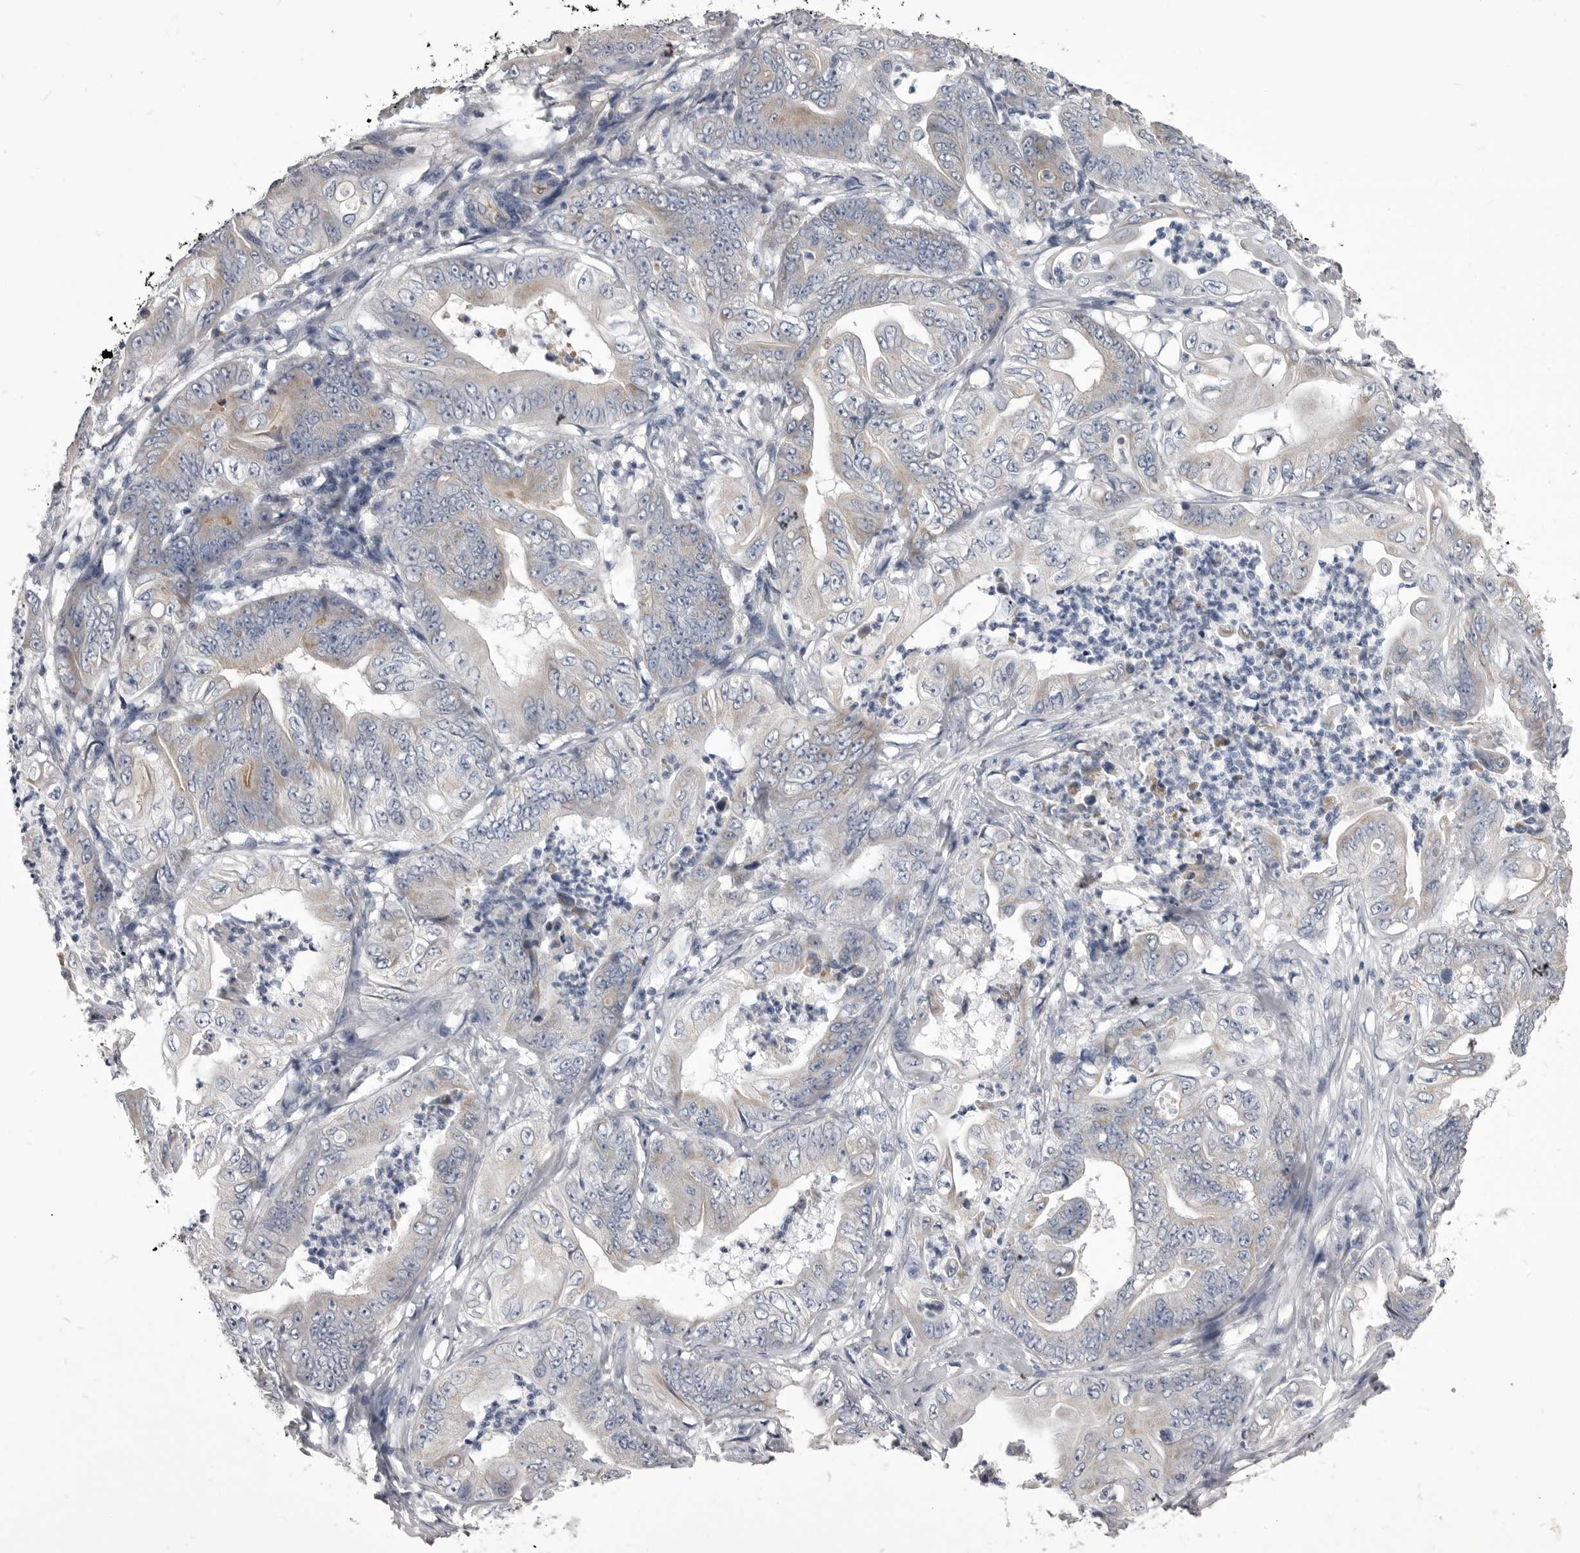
{"staining": {"intensity": "weak", "quantity": "25%-75%", "location": "cytoplasmic/membranous"}, "tissue": "stomach cancer", "cell_type": "Tumor cells", "image_type": "cancer", "snomed": [{"axis": "morphology", "description": "Adenocarcinoma, NOS"}, {"axis": "topography", "description": "Stomach"}], "caption": "High-magnification brightfield microscopy of stomach cancer (adenocarcinoma) stained with DAB (3,3'-diaminobenzidine) (brown) and counterstained with hematoxylin (blue). tumor cells exhibit weak cytoplasmic/membranous positivity is appreciated in approximately25%-75% of cells.", "gene": "OPLAH", "patient": {"sex": "female", "age": 73}}